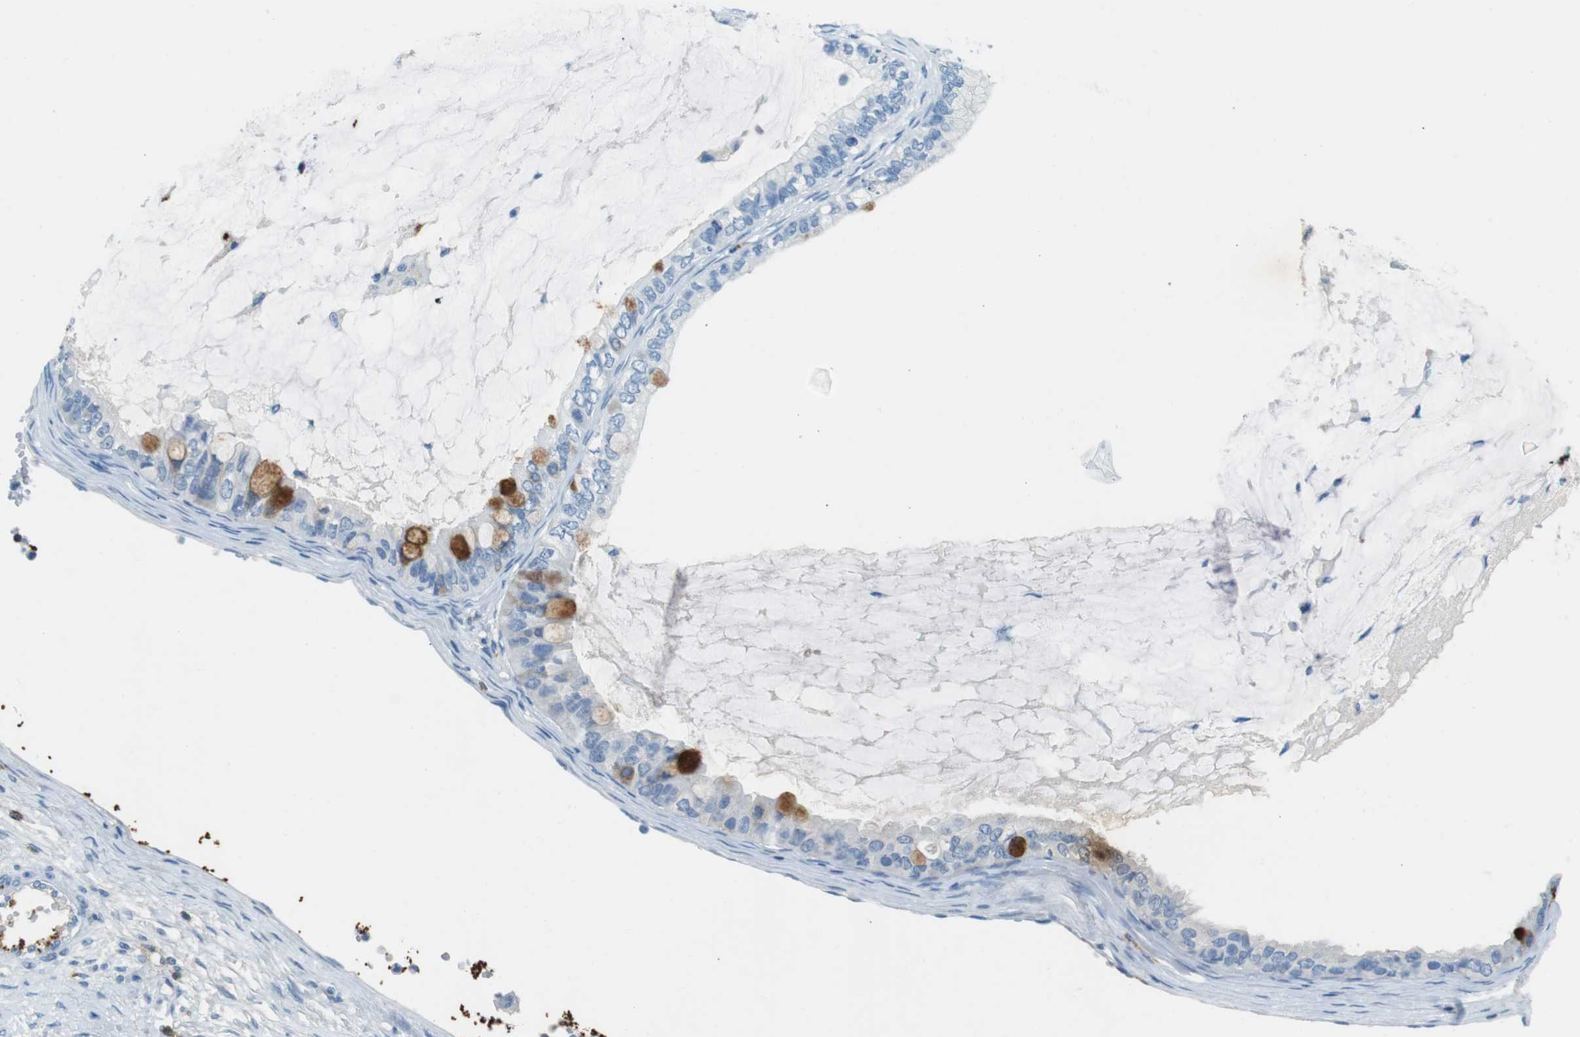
{"staining": {"intensity": "strong", "quantity": "<25%", "location": "cytoplasmic/membranous"}, "tissue": "ovarian cancer", "cell_type": "Tumor cells", "image_type": "cancer", "snomed": [{"axis": "morphology", "description": "Cystadenocarcinoma, mucinous, NOS"}, {"axis": "topography", "description": "Ovary"}], "caption": "DAB immunohistochemical staining of mucinous cystadenocarcinoma (ovarian) exhibits strong cytoplasmic/membranous protein expression in approximately <25% of tumor cells. Nuclei are stained in blue.", "gene": "LAT", "patient": {"sex": "female", "age": 80}}